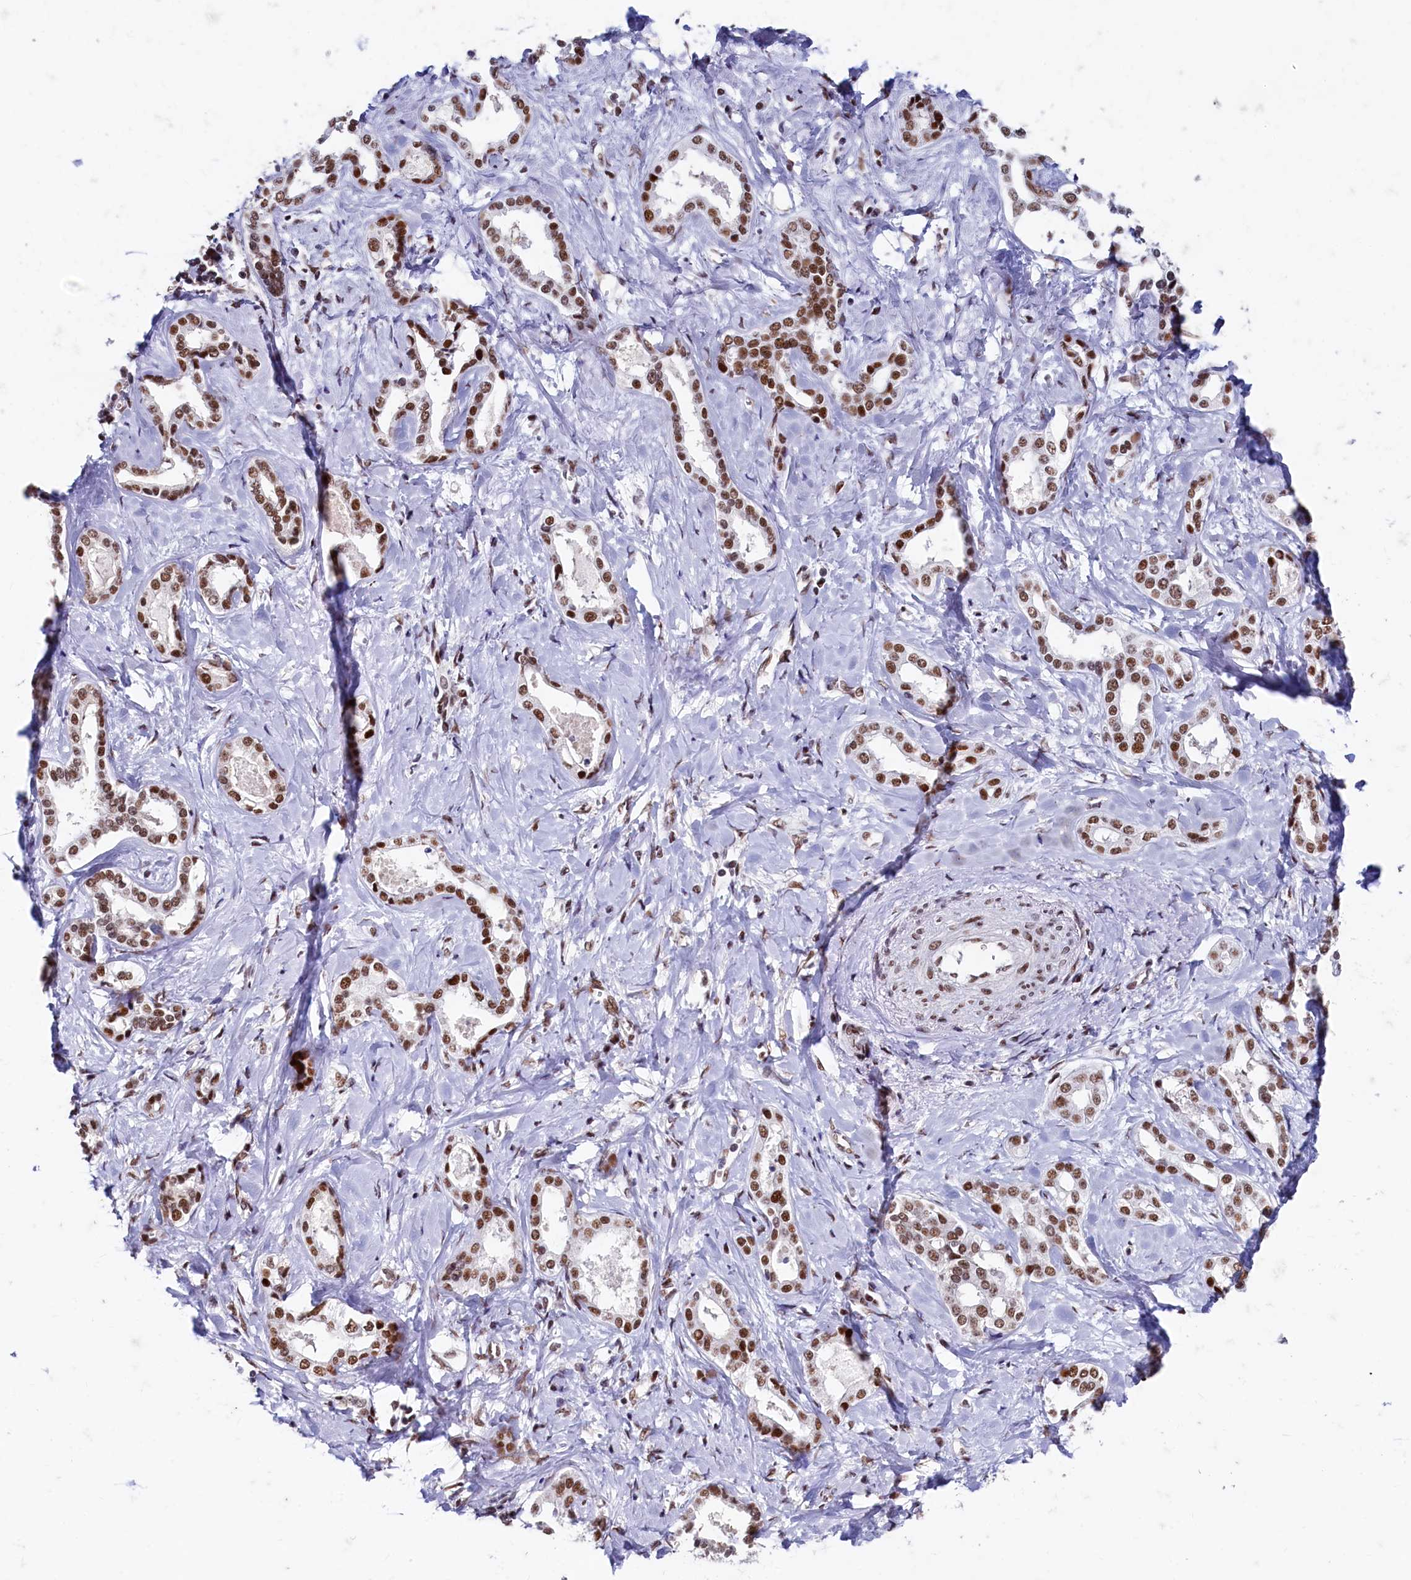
{"staining": {"intensity": "moderate", "quantity": ">75%", "location": "nuclear"}, "tissue": "liver cancer", "cell_type": "Tumor cells", "image_type": "cancer", "snomed": [{"axis": "morphology", "description": "Carcinoma, Hepatocellular, NOS"}, {"axis": "topography", "description": "Liver"}], "caption": "A brown stain shows moderate nuclear expression of a protein in human liver cancer tumor cells.", "gene": "CPSF7", "patient": {"sex": "female", "age": 73}}